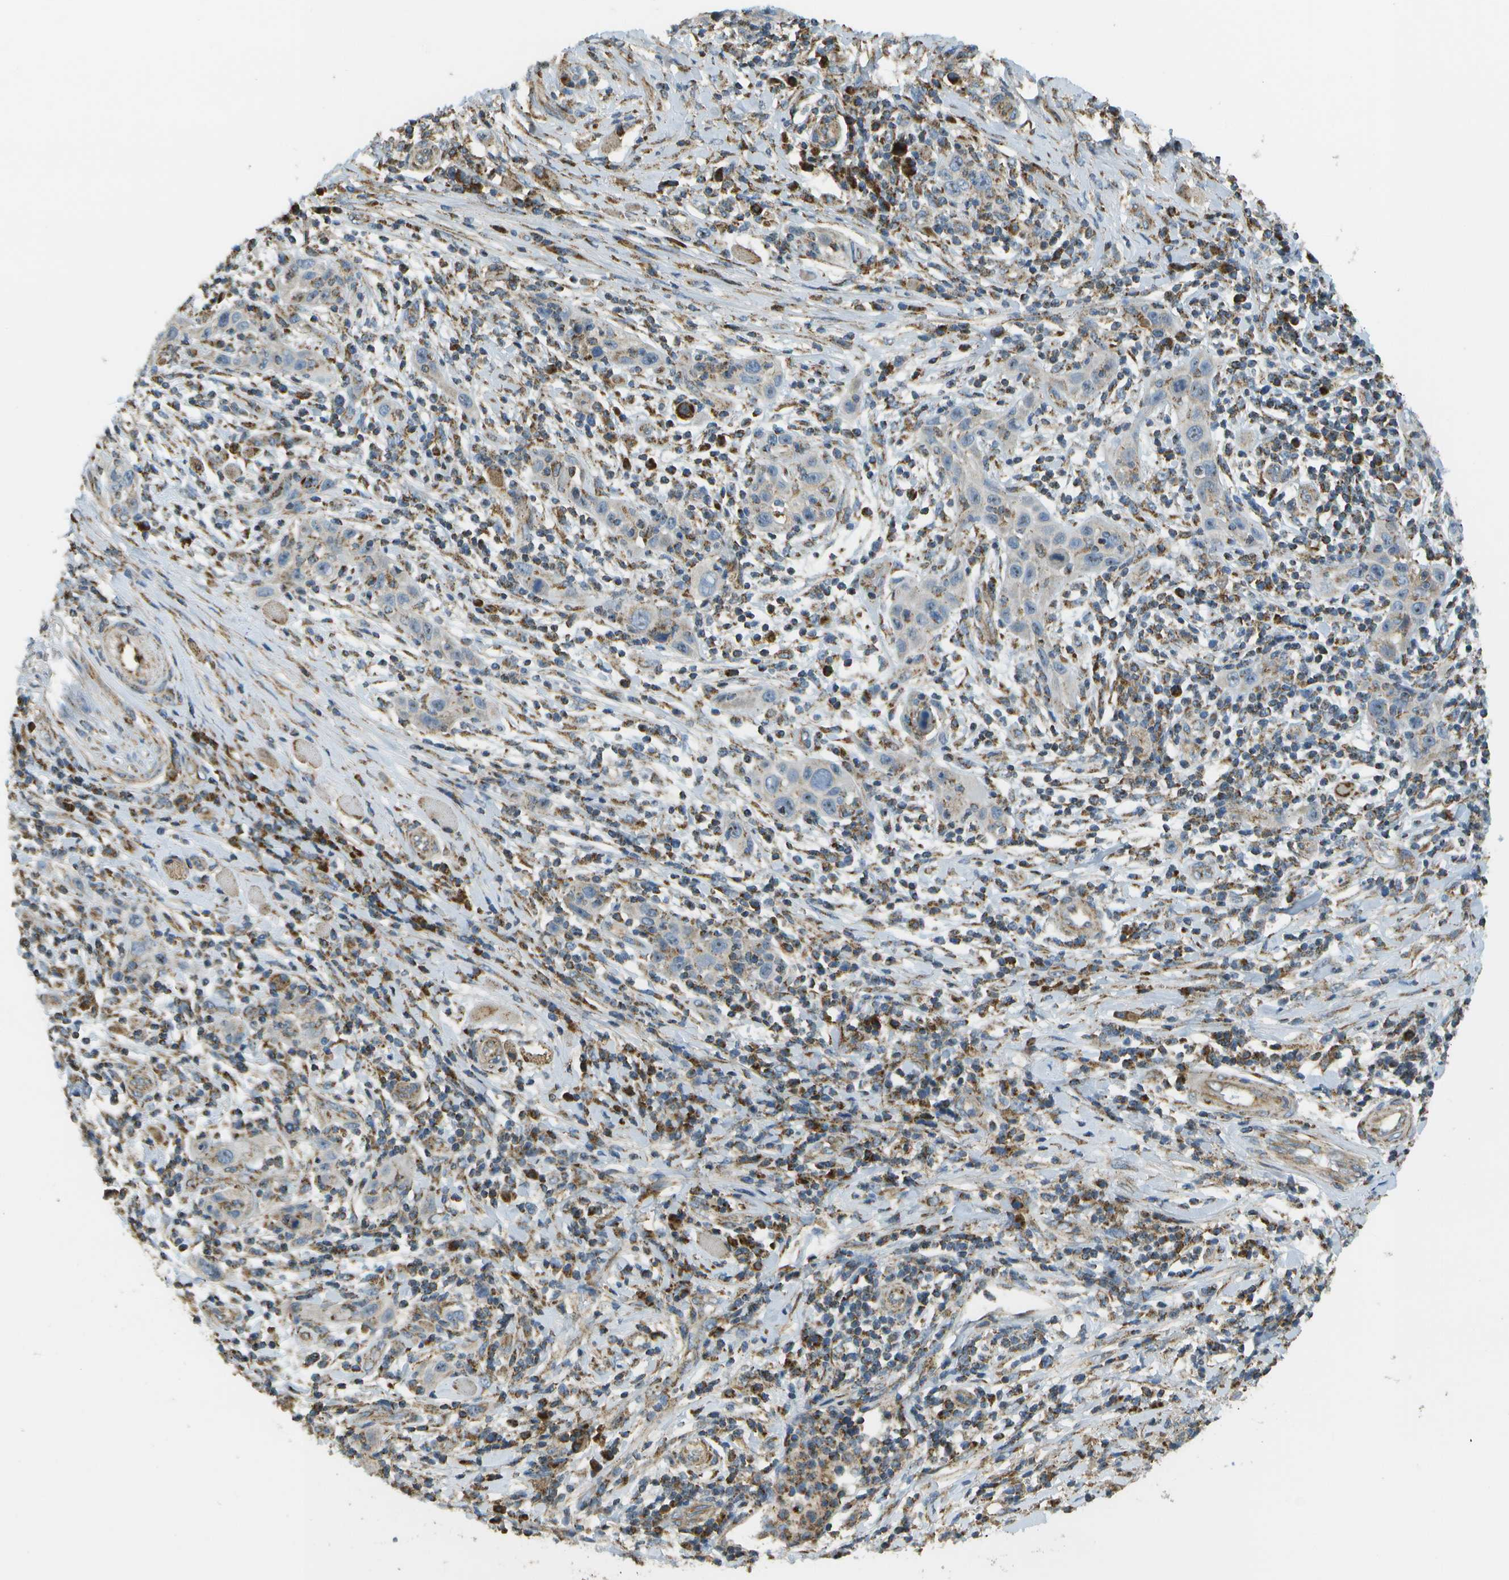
{"staining": {"intensity": "negative", "quantity": "none", "location": "none"}, "tissue": "skin cancer", "cell_type": "Tumor cells", "image_type": "cancer", "snomed": [{"axis": "morphology", "description": "Squamous cell carcinoma, NOS"}, {"axis": "topography", "description": "Skin"}], "caption": "Tumor cells are negative for brown protein staining in skin cancer.", "gene": "NRK", "patient": {"sex": "female", "age": 88}}